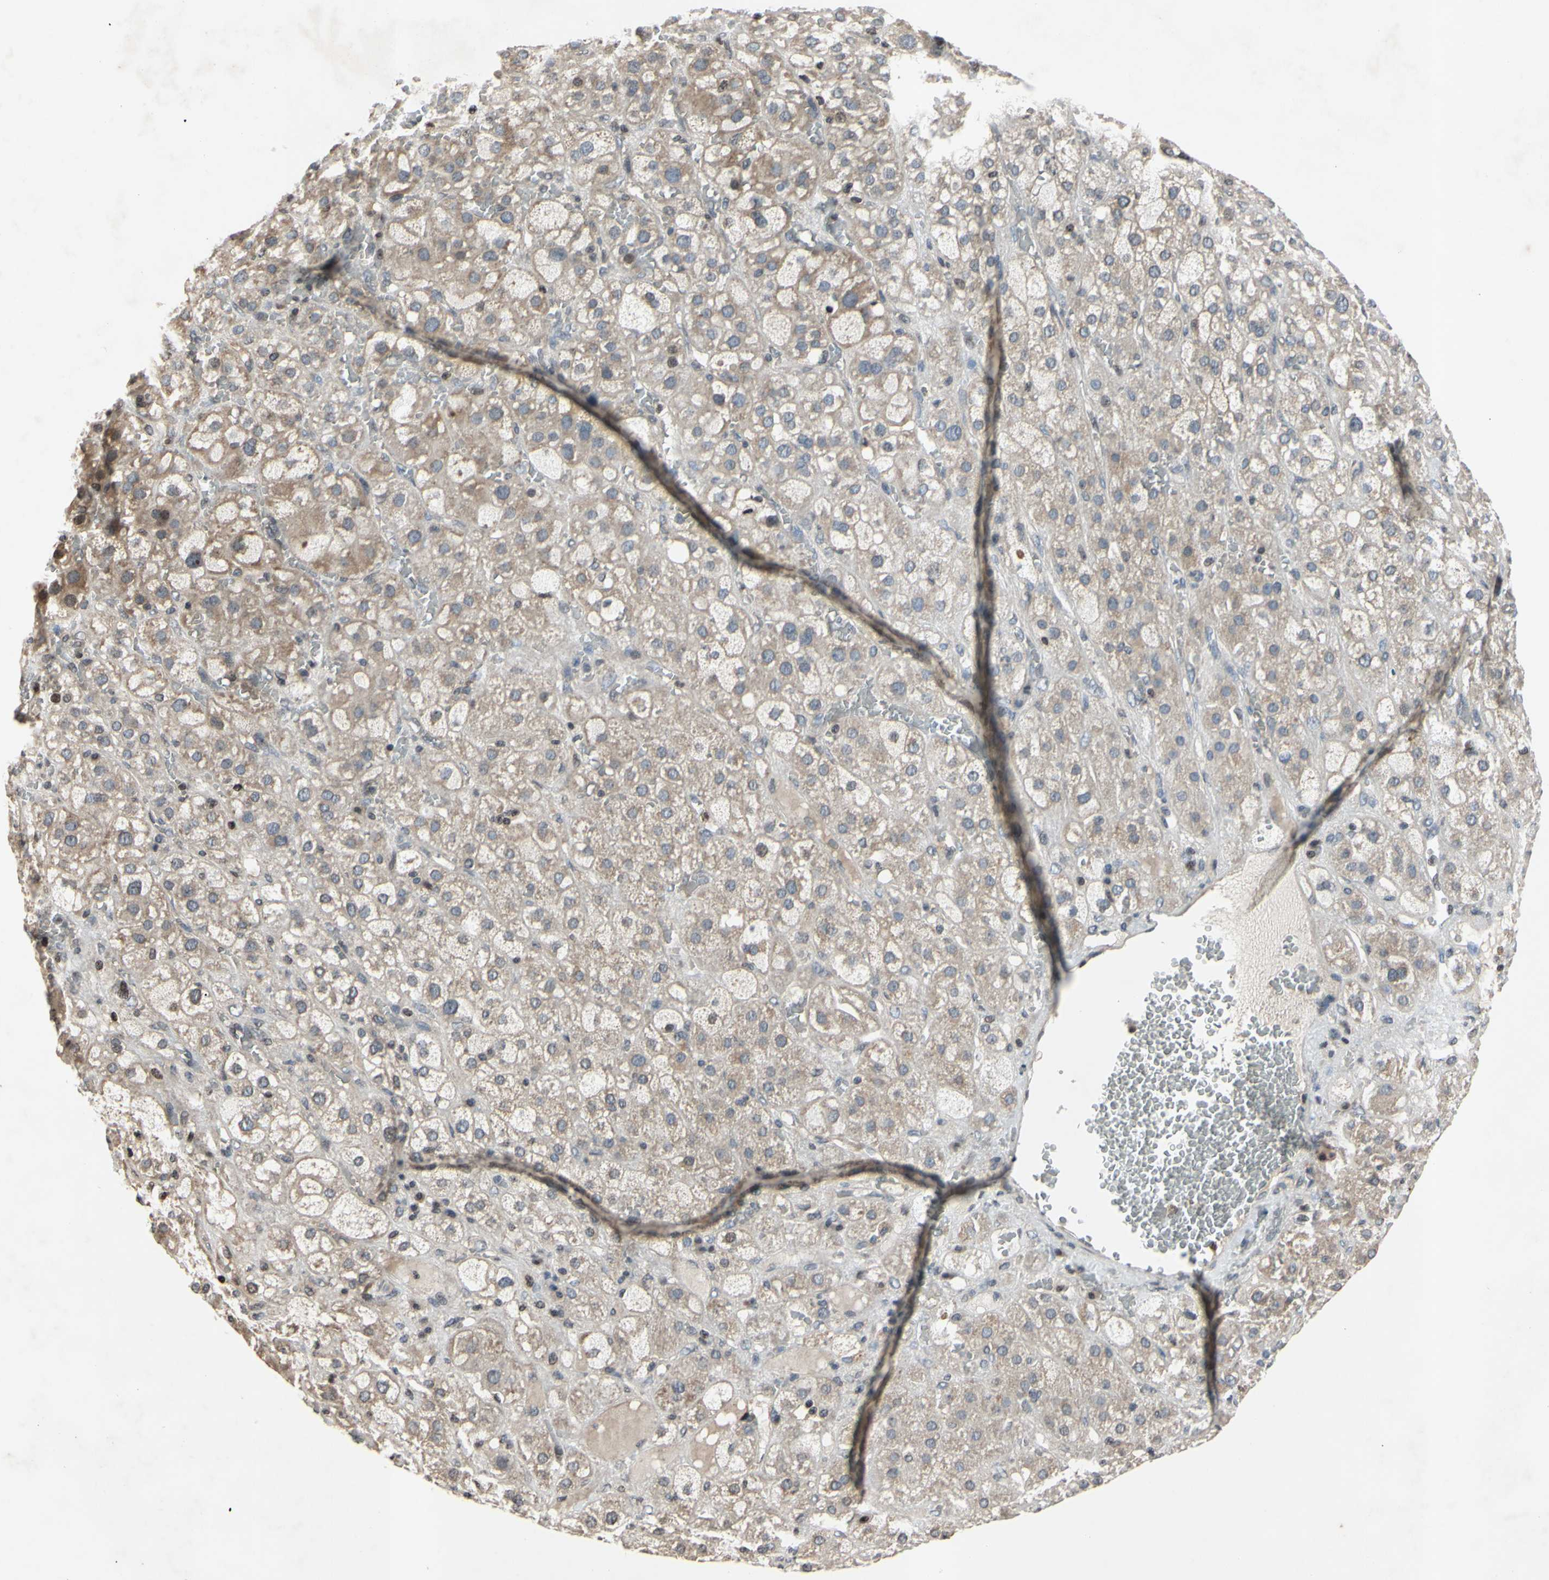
{"staining": {"intensity": "weak", "quantity": "25%-75%", "location": "cytoplasmic/membranous"}, "tissue": "adrenal gland", "cell_type": "Glandular cells", "image_type": "normal", "snomed": [{"axis": "morphology", "description": "Normal tissue, NOS"}, {"axis": "topography", "description": "Adrenal gland"}], "caption": "Adrenal gland stained for a protein (brown) reveals weak cytoplasmic/membranous positive positivity in about 25%-75% of glandular cells.", "gene": "ARG1", "patient": {"sex": "female", "age": 47}}